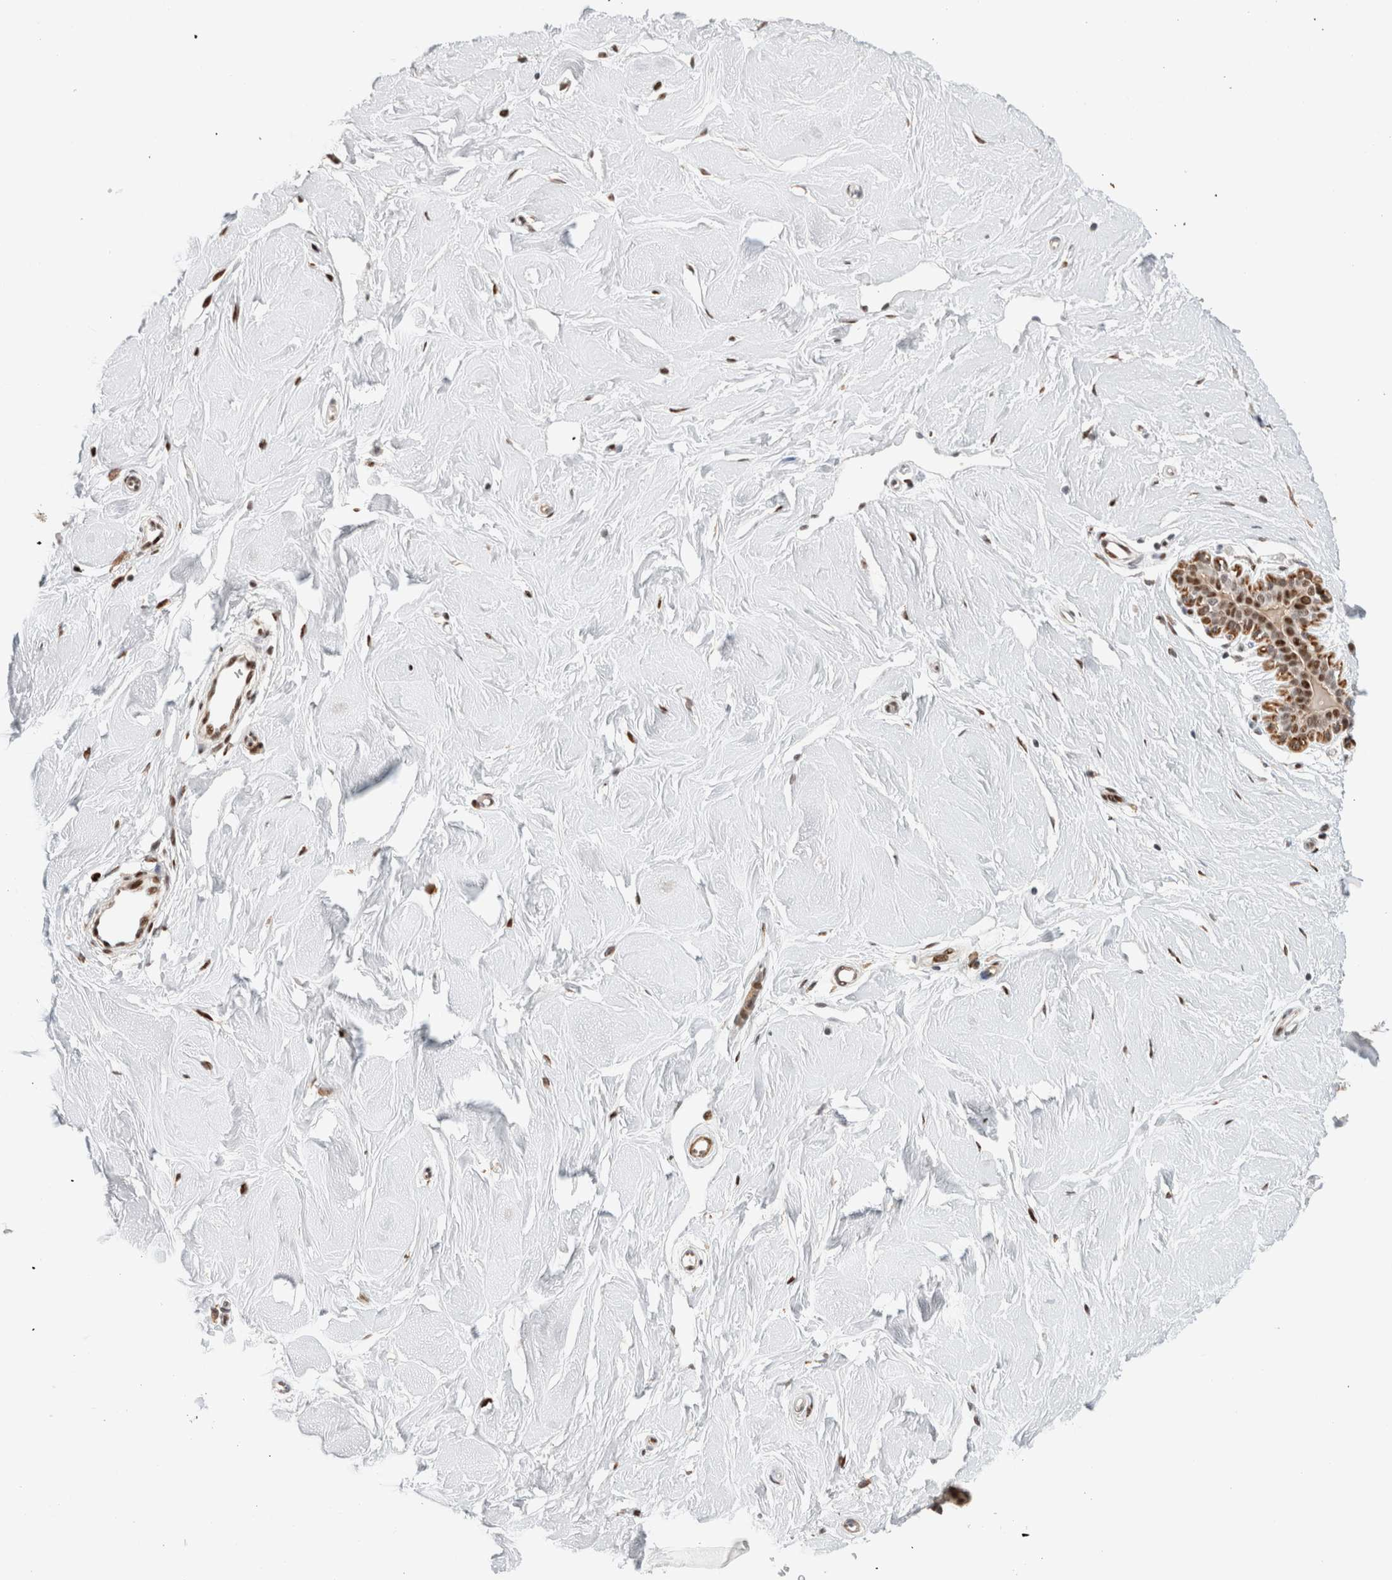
{"staining": {"intensity": "weak", "quantity": "<25%", "location": "nuclear"}, "tissue": "breast", "cell_type": "Adipocytes", "image_type": "normal", "snomed": [{"axis": "morphology", "description": "Normal tissue, NOS"}, {"axis": "topography", "description": "Breast"}], "caption": "Adipocytes show no significant positivity in unremarkable breast. (DAB (3,3'-diaminobenzidine) immunohistochemistry (IHC) with hematoxylin counter stain).", "gene": "ID3", "patient": {"sex": "female", "age": 23}}